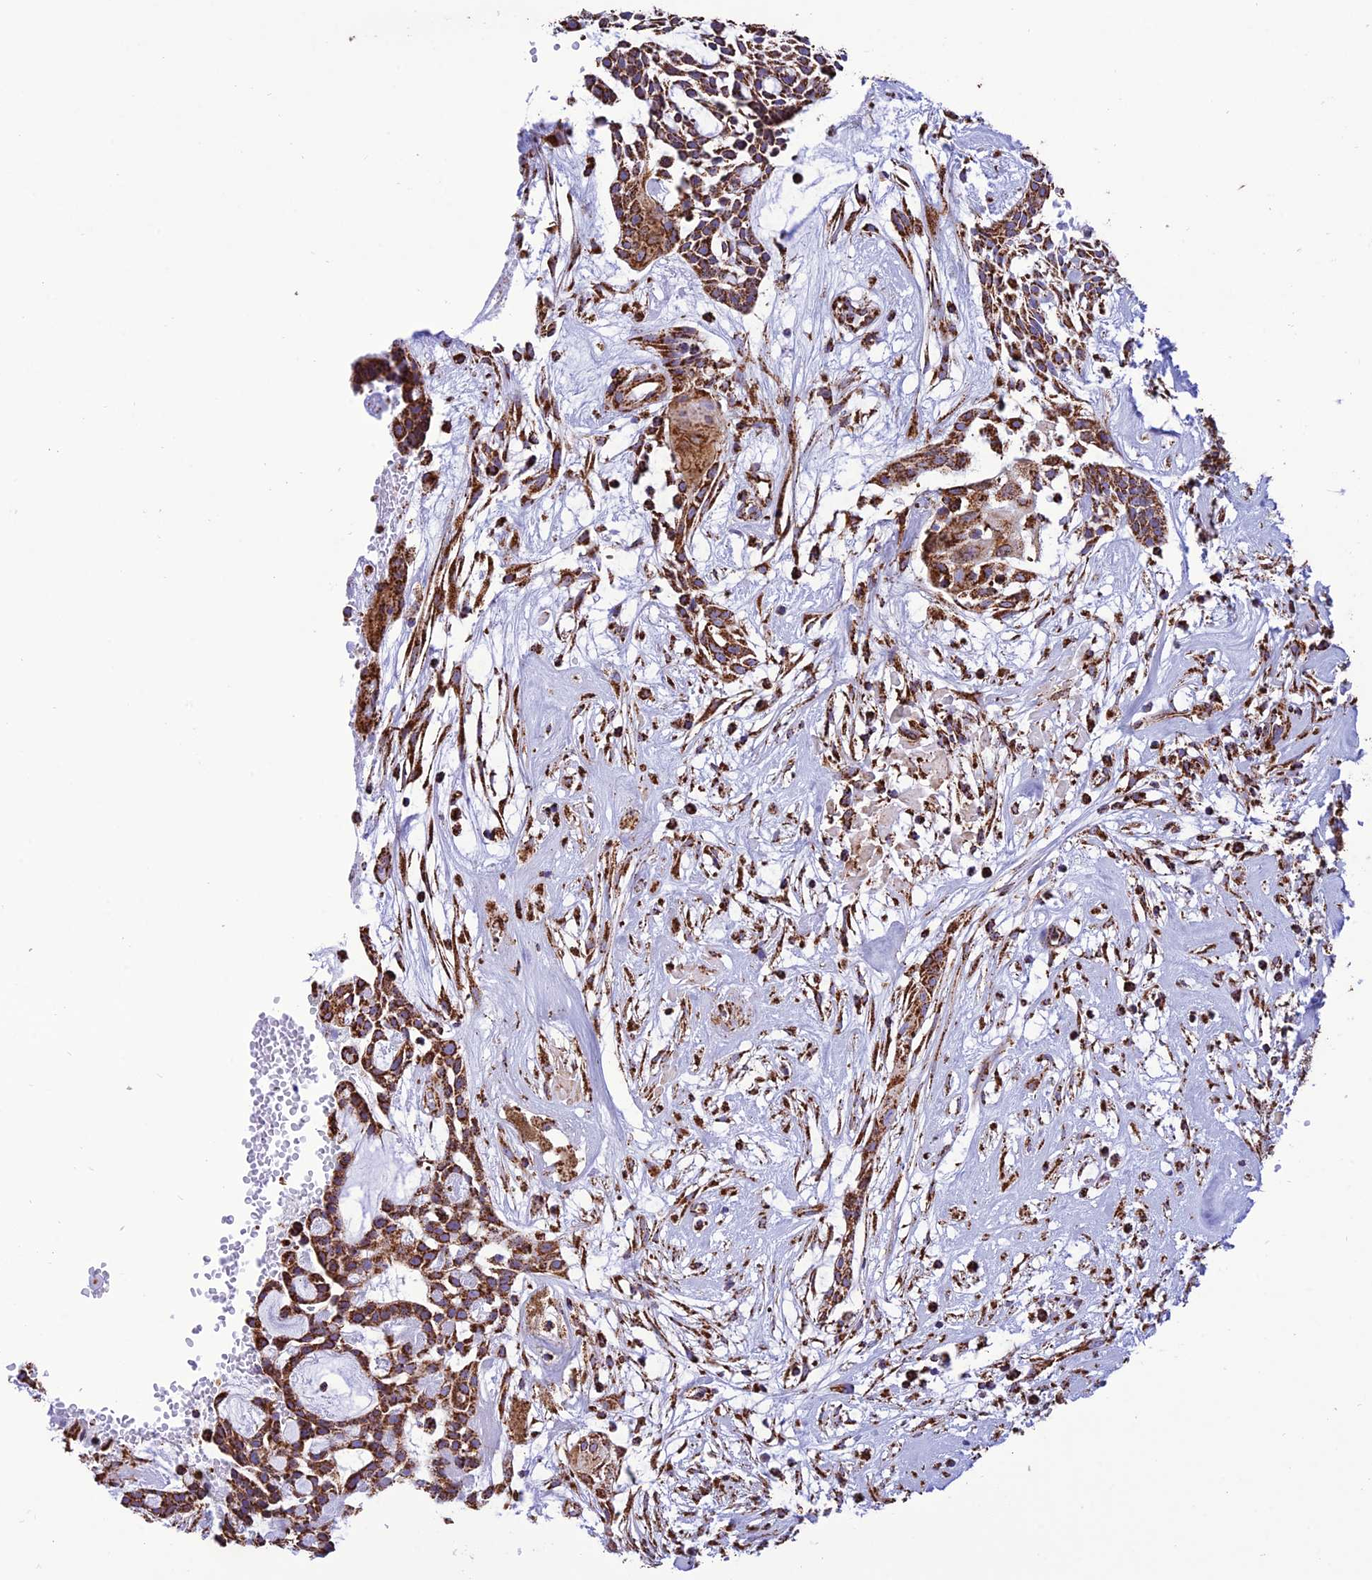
{"staining": {"intensity": "strong", "quantity": ">75%", "location": "cytoplasmic/membranous"}, "tissue": "head and neck cancer", "cell_type": "Tumor cells", "image_type": "cancer", "snomed": [{"axis": "morphology", "description": "Adenocarcinoma, NOS"}, {"axis": "topography", "description": "Subcutis"}, {"axis": "topography", "description": "Head-Neck"}], "caption": "DAB (3,3'-diaminobenzidine) immunohistochemical staining of head and neck cancer reveals strong cytoplasmic/membranous protein staining in about >75% of tumor cells.", "gene": "NDUFAF1", "patient": {"sex": "female", "age": 73}}